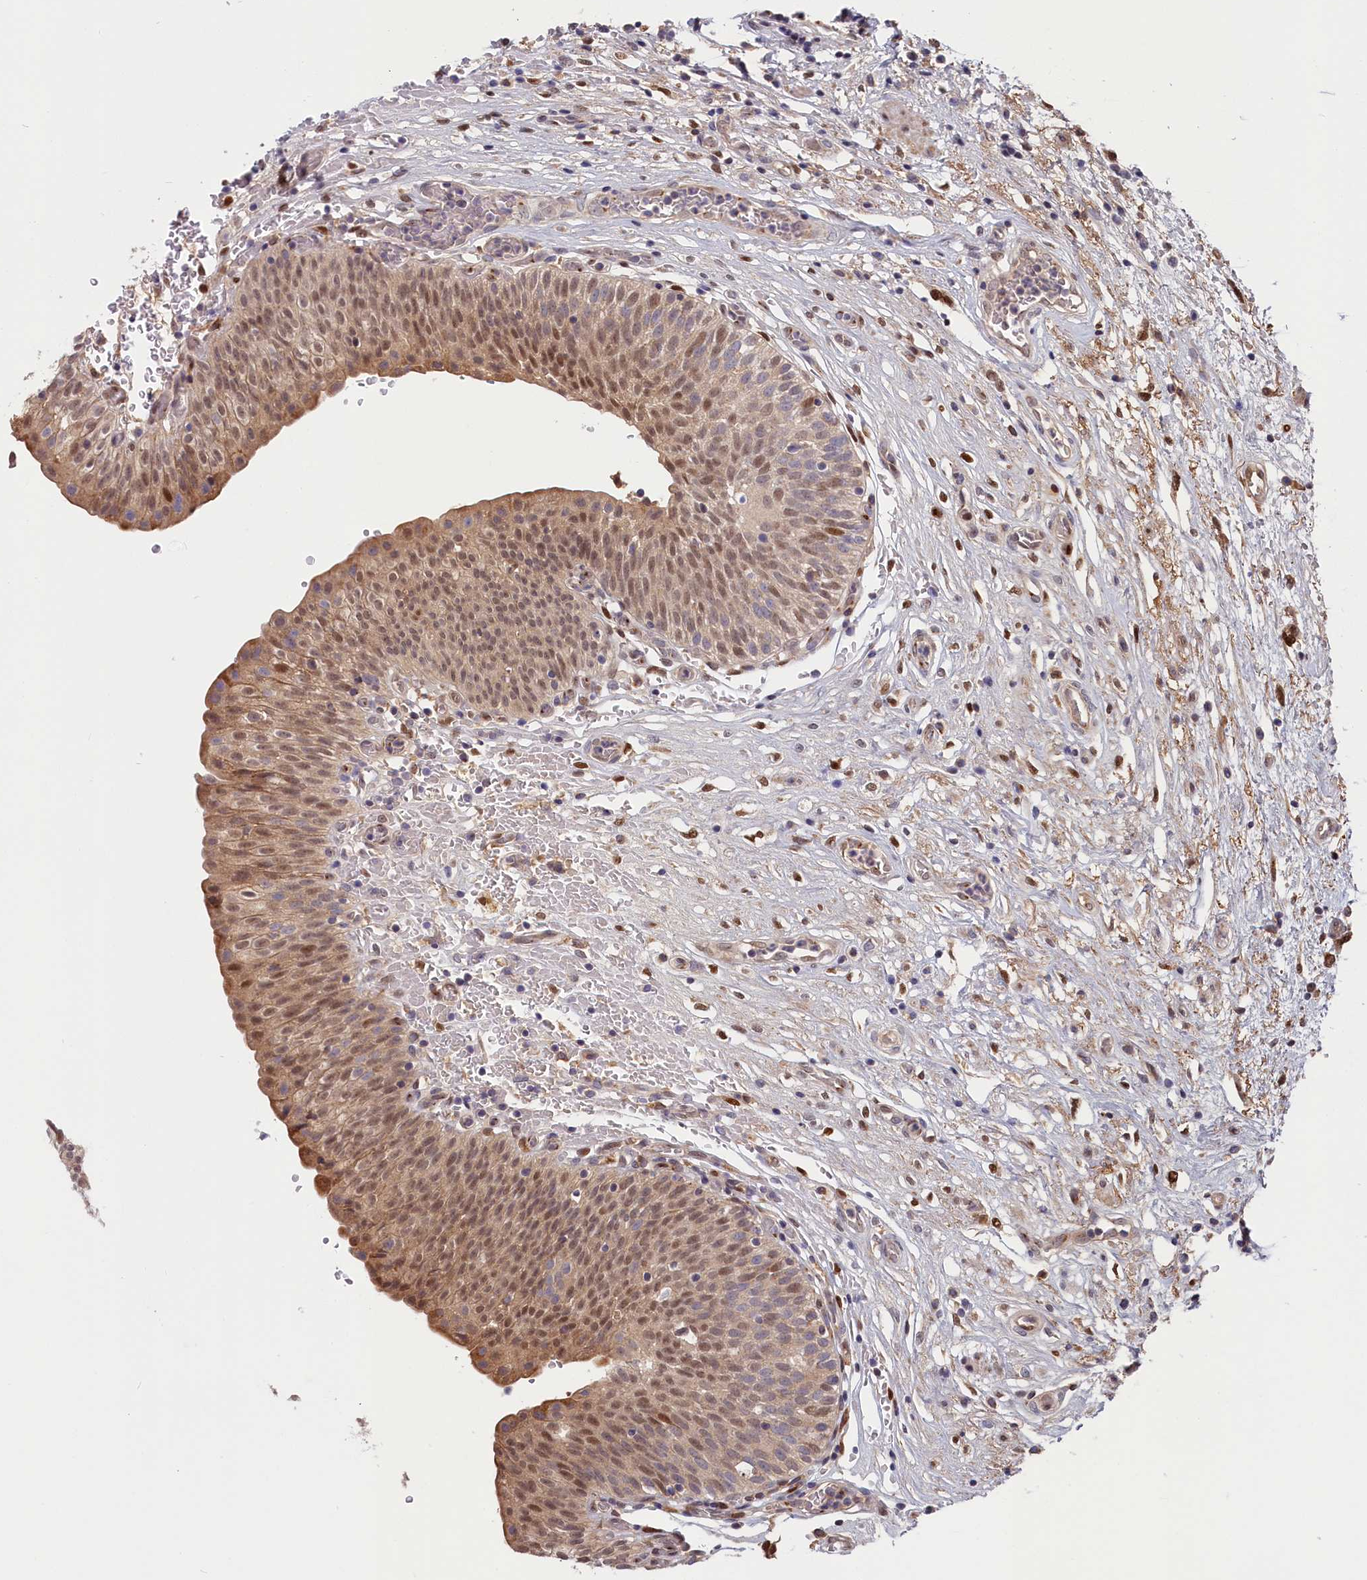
{"staining": {"intensity": "moderate", "quantity": ">75%", "location": "cytoplasmic/membranous,nuclear"}, "tissue": "urinary bladder", "cell_type": "Urothelial cells", "image_type": "normal", "snomed": [{"axis": "morphology", "description": "Normal tissue, NOS"}, {"axis": "topography", "description": "Urinary bladder"}], "caption": "Urinary bladder stained with DAB (3,3'-diaminobenzidine) IHC exhibits medium levels of moderate cytoplasmic/membranous,nuclear staining in approximately >75% of urothelial cells. The protein is shown in brown color, while the nuclei are stained blue.", "gene": "CHST12", "patient": {"sex": "male", "age": 55}}